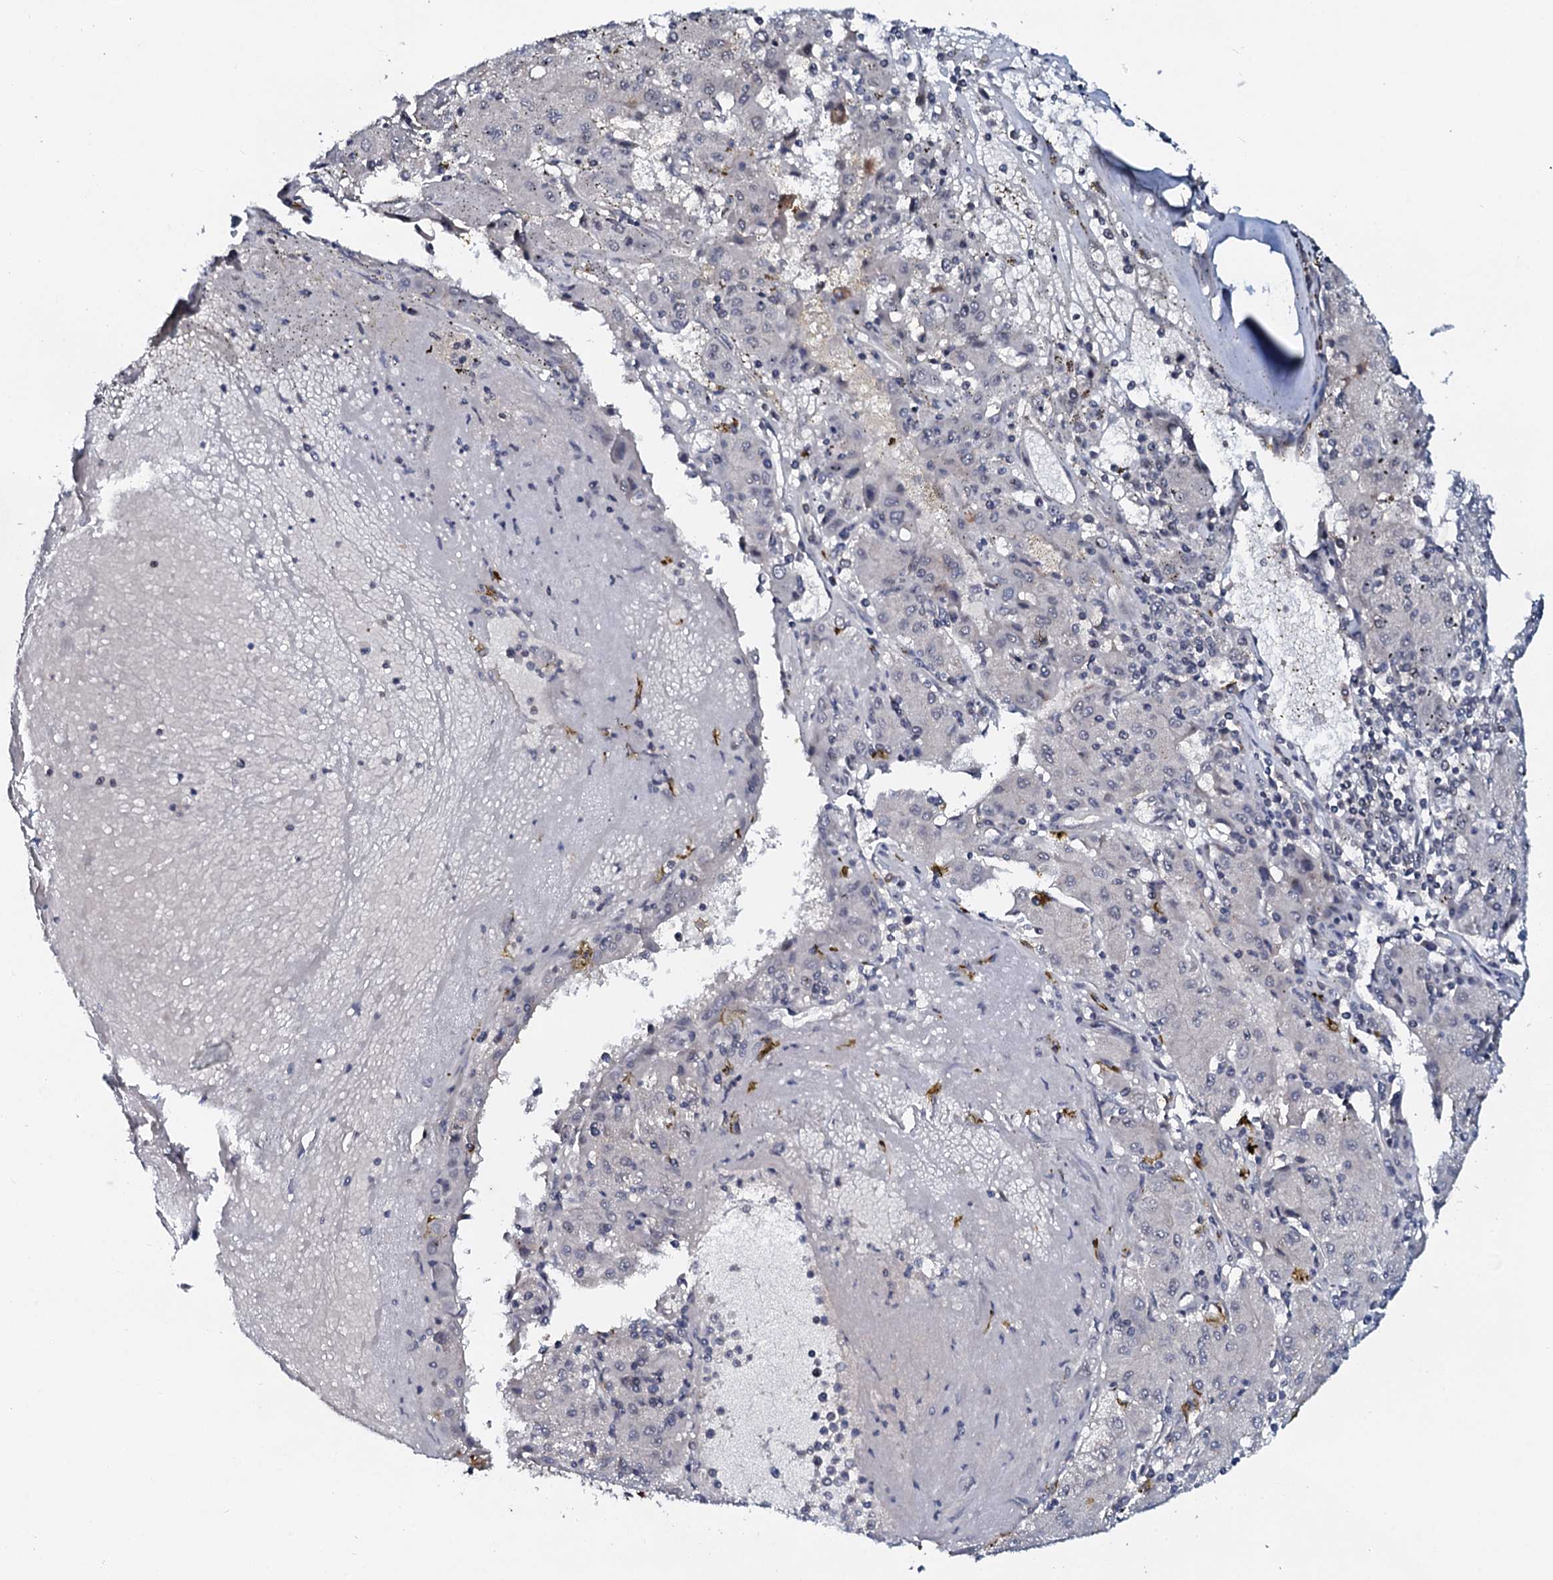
{"staining": {"intensity": "negative", "quantity": "none", "location": "none"}, "tissue": "liver cancer", "cell_type": "Tumor cells", "image_type": "cancer", "snomed": [{"axis": "morphology", "description": "Carcinoma, Hepatocellular, NOS"}, {"axis": "topography", "description": "Liver"}], "caption": "Liver hepatocellular carcinoma stained for a protein using immunohistochemistry (IHC) displays no positivity tumor cells.", "gene": "SNTA1", "patient": {"sex": "male", "age": 72}}